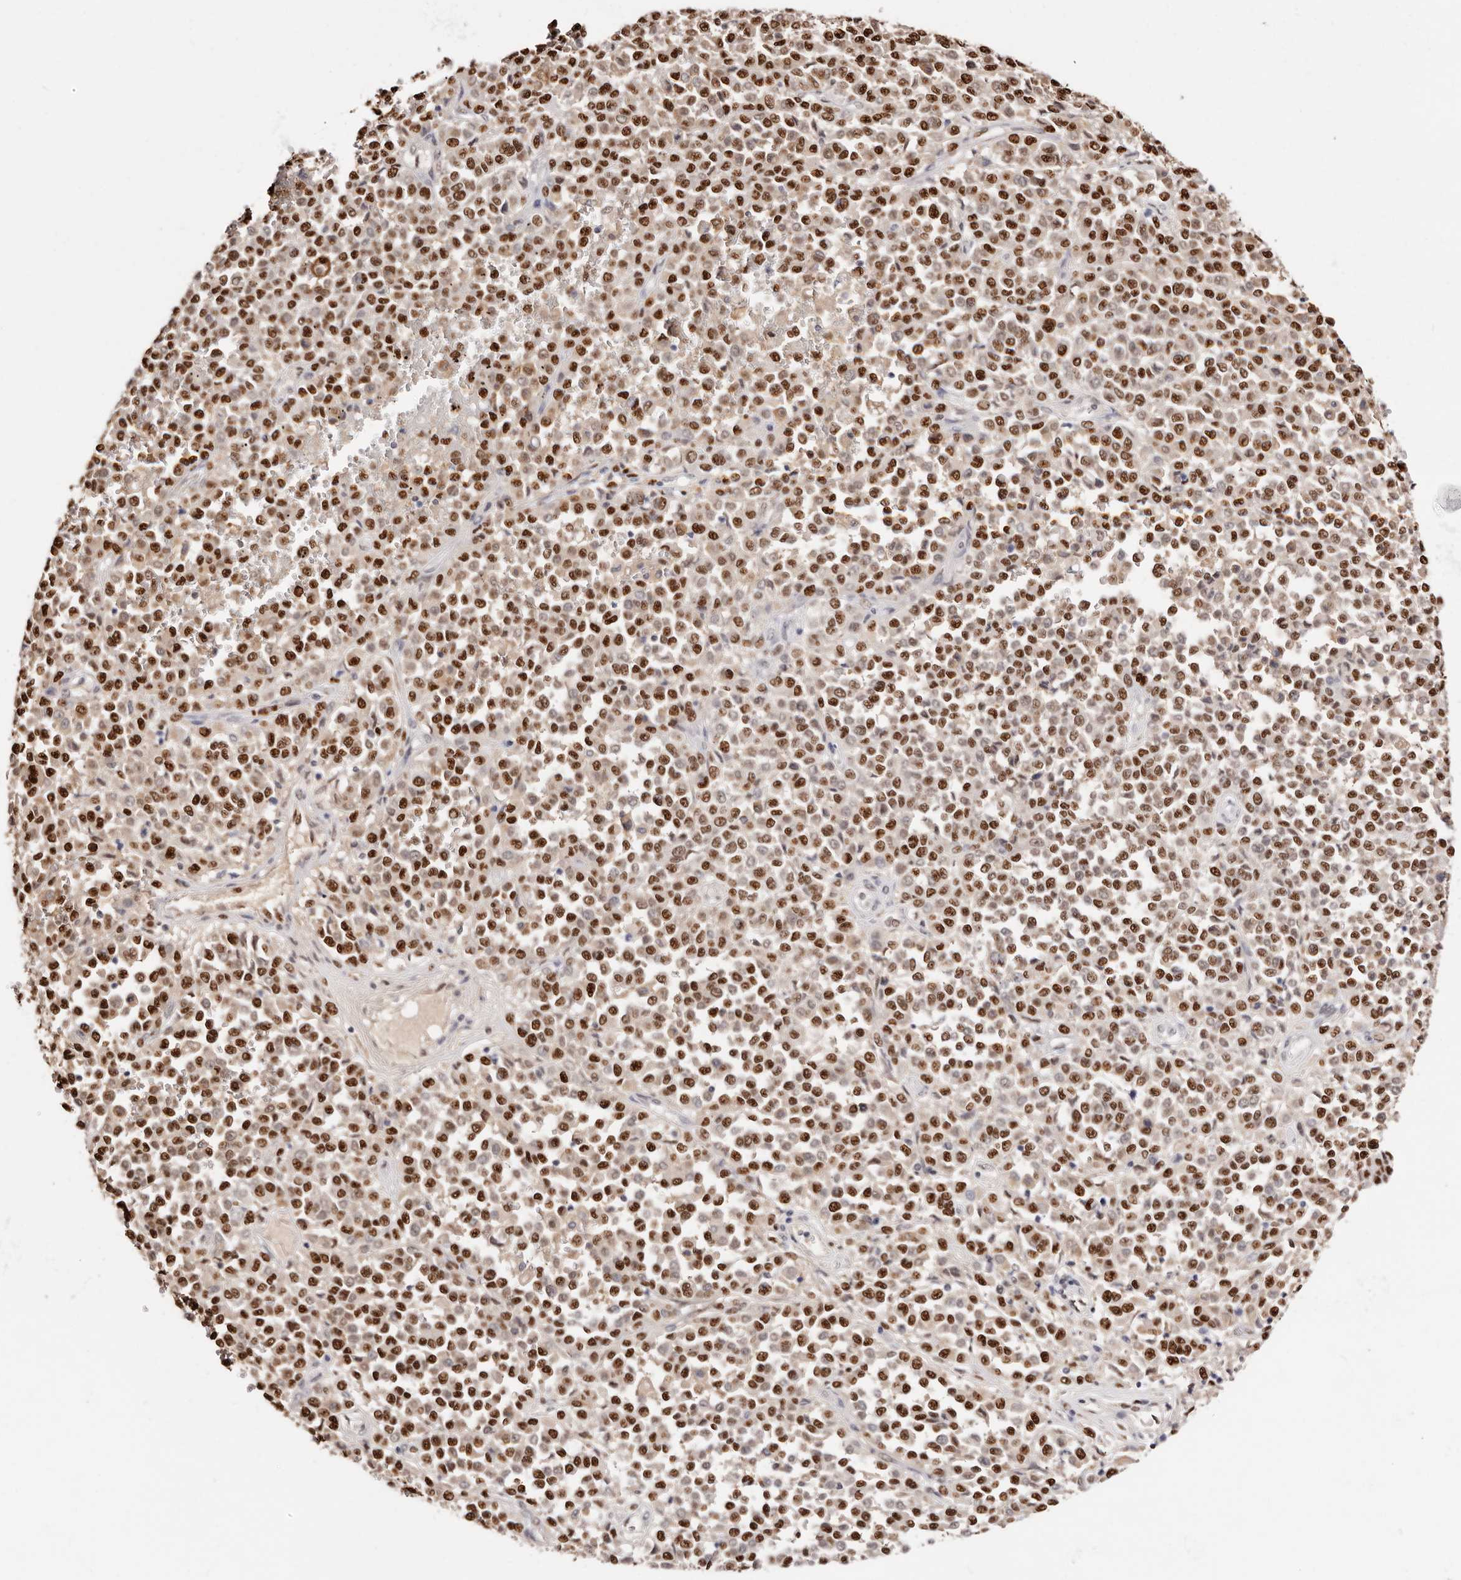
{"staining": {"intensity": "strong", "quantity": ">75%", "location": "nuclear"}, "tissue": "melanoma", "cell_type": "Tumor cells", "image_type": "cancer", "snomed": [{"axis": "morphology", "description": "Malignant melanoma, Metastatic site"}, {"axis": "topography", "description": "Pancreas"}], "caption": "Immunohistochemistry (DAB) staining of human melanoma demonstrates strong nuclear protein positivity in approximately >75% of tumor cells. The staining is performed using DAB (3,3'-diaminobenzidine) brown chromogen to label protein expression. The nuclei are counter-stained blue using hematoxylin.", "gene": "TKT", "patient": {"sex": "female", "age": 30}}